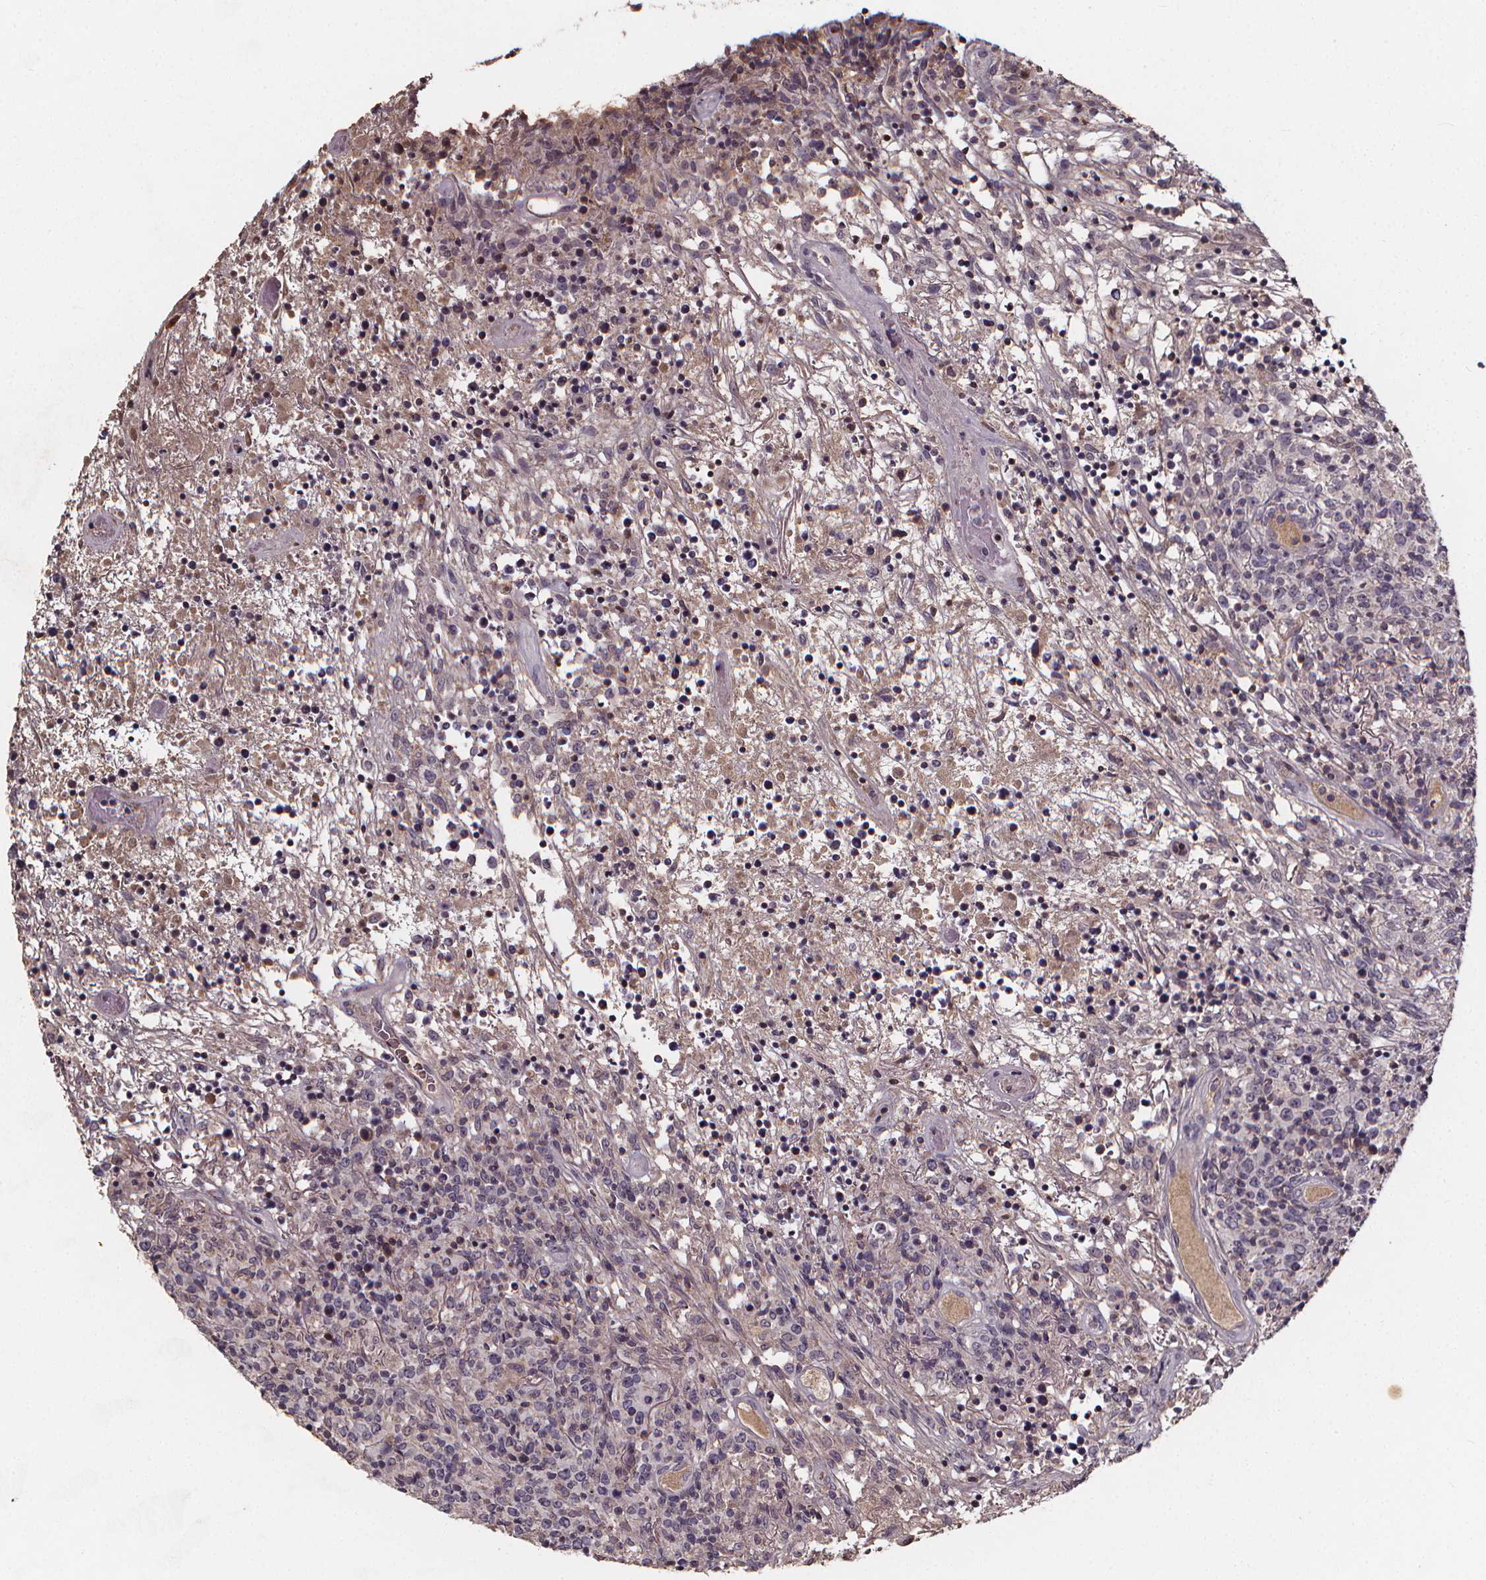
{"staining": {"intensity": "negative", "quantity": "none", "location": "none"}, "tissue": "lymphoma", "cell_type": "Tumor cells", "image_type": "cancer", "snomed": [{"axis": "morphology", "description": "Malignant lymphoma, non-Hodgkin's type, High grade"}, {"axis": "topography", "description": "Lung"}], "caption": "Tumor cells show no significant protein expression in malignant lymphoma, non-Hodgkin's type (high-grade).", "gene": "SPAG8", "patient": {"sex": "male", "age": 79}}